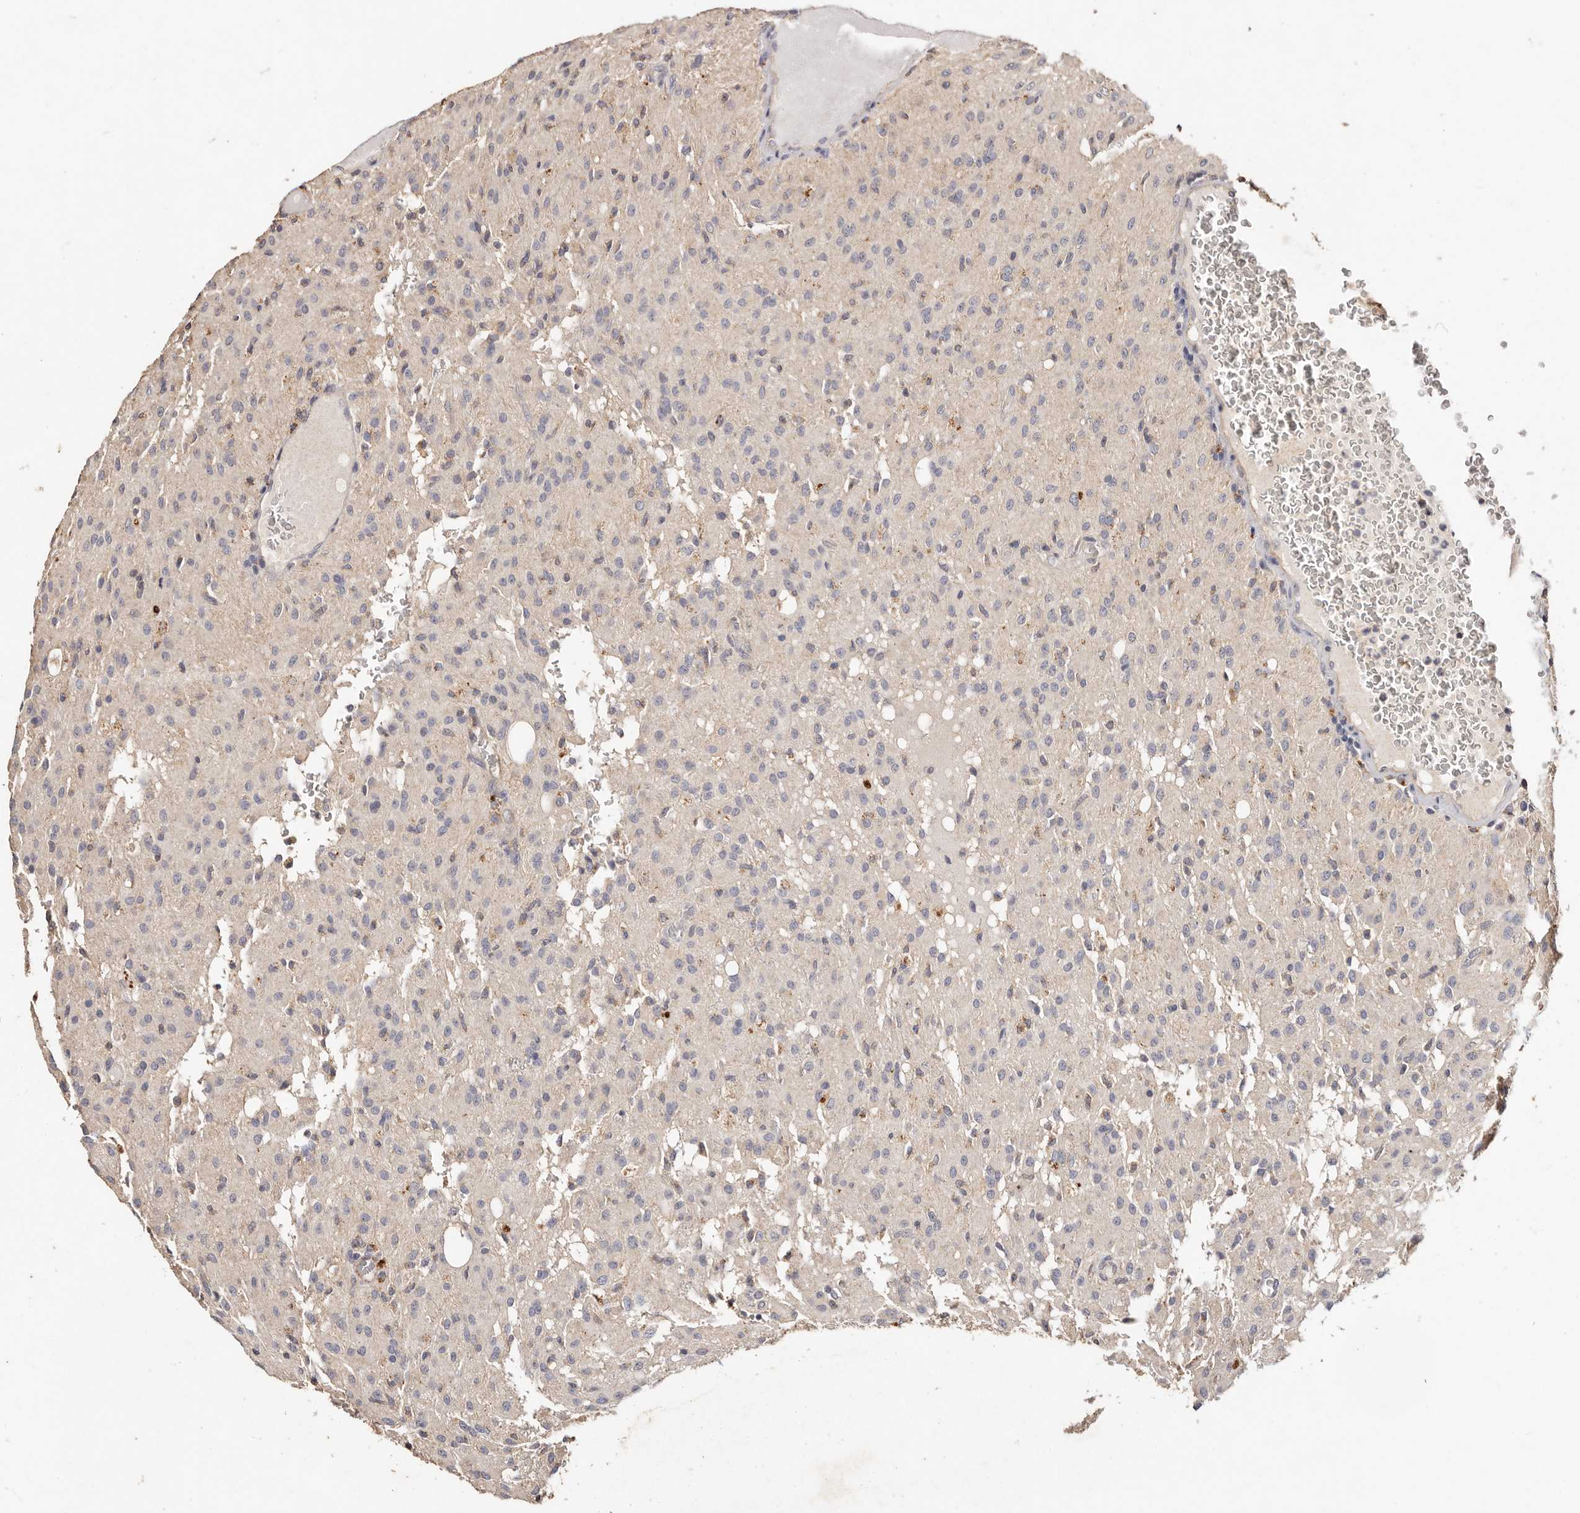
{"staining": {"intensity": "negative", "quantity": "none", "location": "none"}, "tissue": "glioma", "cell_type": "Tumor cells", "image_type": "cancer", "snomed": [{"axis": "morphology", "description": "Glioma, malignant, High grade"}, {"axis": "topography", "description": "Brain"}], "caption": "A micrograph of human glioma is negative for staining in tumor cells.", "gene": "THBS3", "patient": {"sex": "female", "age": 59}}